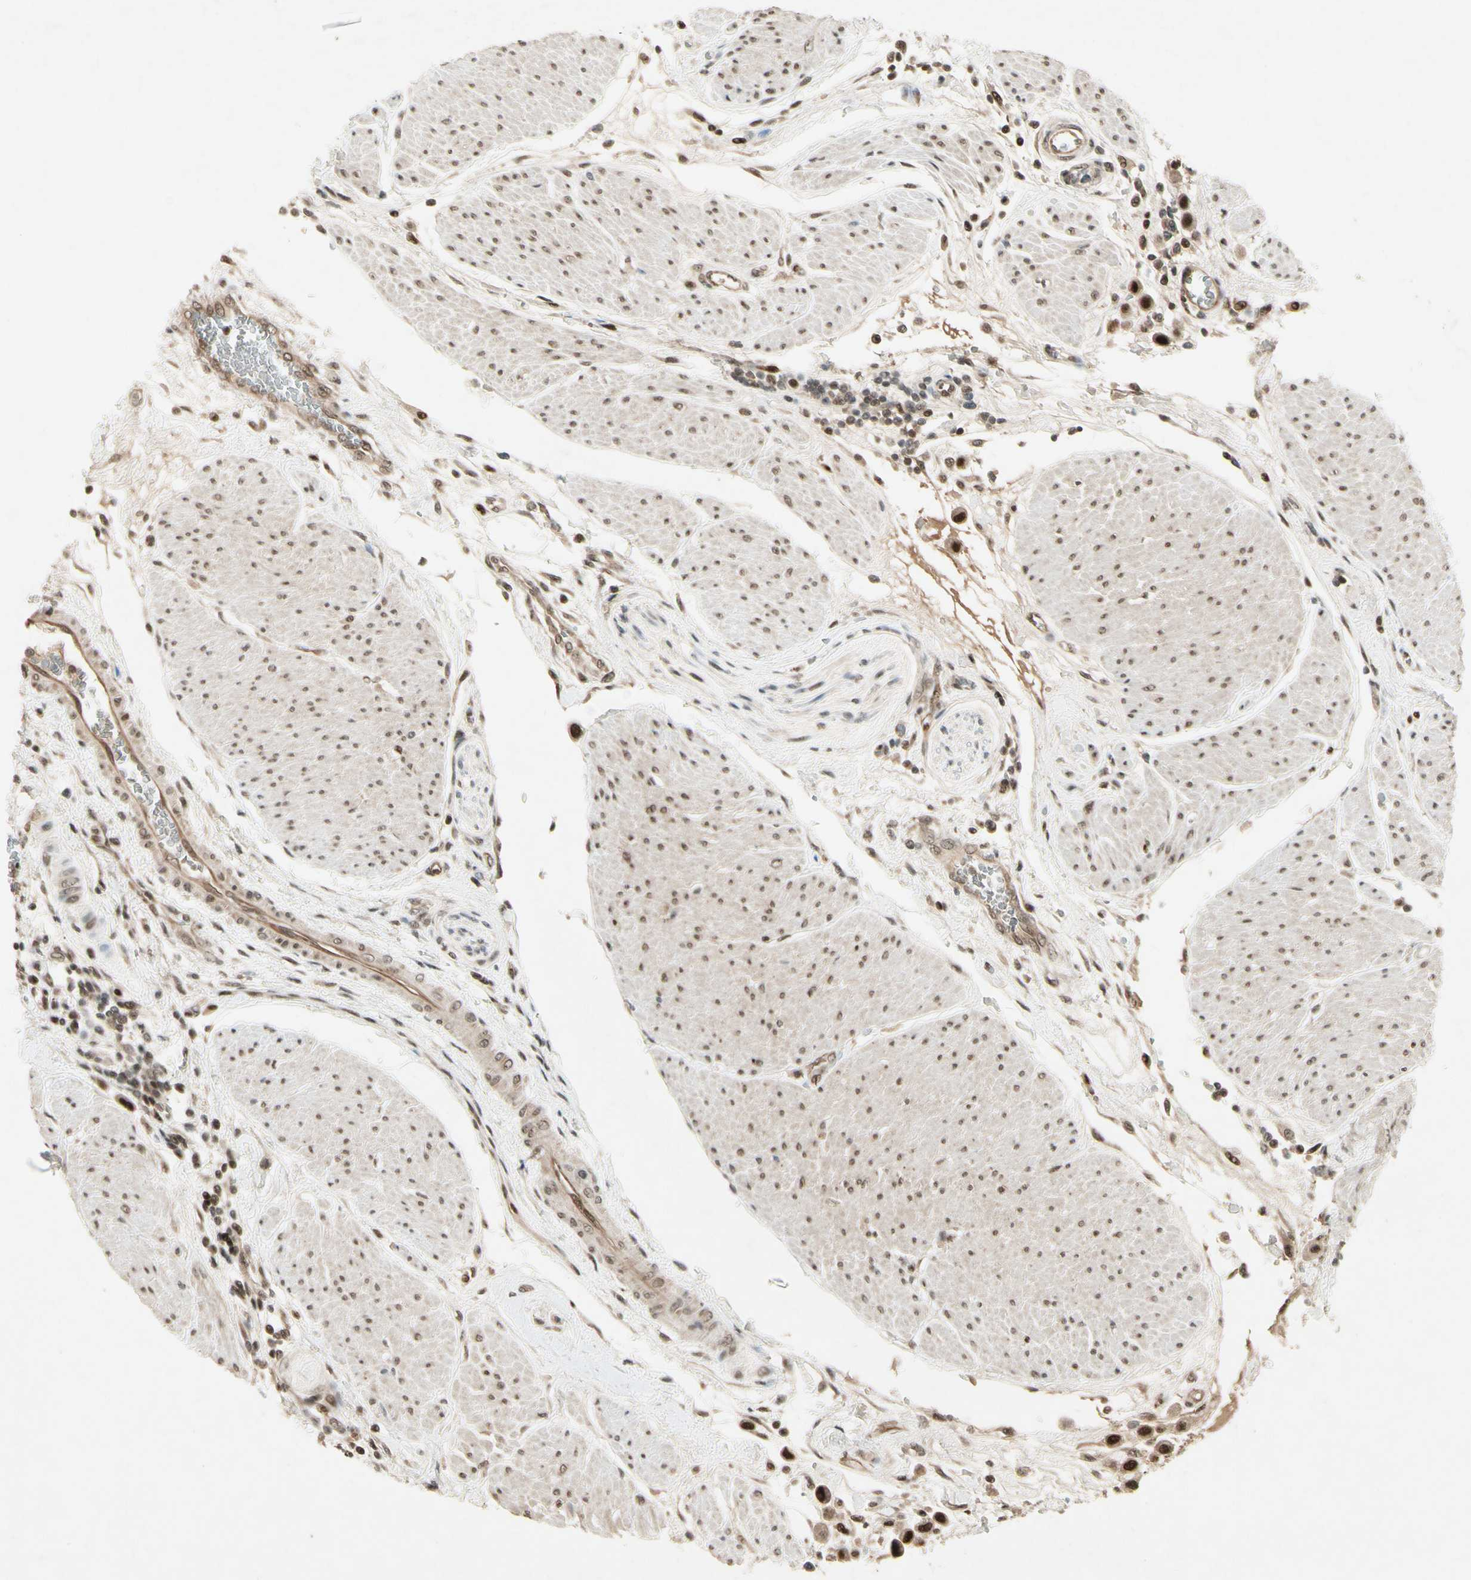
{"staining": {"intensity": "strong", "quantity": ">75%", "location": "nuclear"}, "tissue": "urothelial cancer", "cell_type": "Tumor cells", "image_type": "cancer", "snomed": [{"axis": "morphology", "description": "Urothelial carcinoma, High grade"}, {"axis": "topography", "description": "Urinary bladder"}], "caption": "Protein staining shows strong nuclear expression in approximately >75% of tumor cells in high-grade urothelial carcinoma. (Stains: DAB (3,3'-diaminobenzidine) in brown, nuclei in blue, Microscopy: brightfield microscopy at high magnification).", "gene": "CDK11A", "patient": {"sex": "male", "age": 50}}